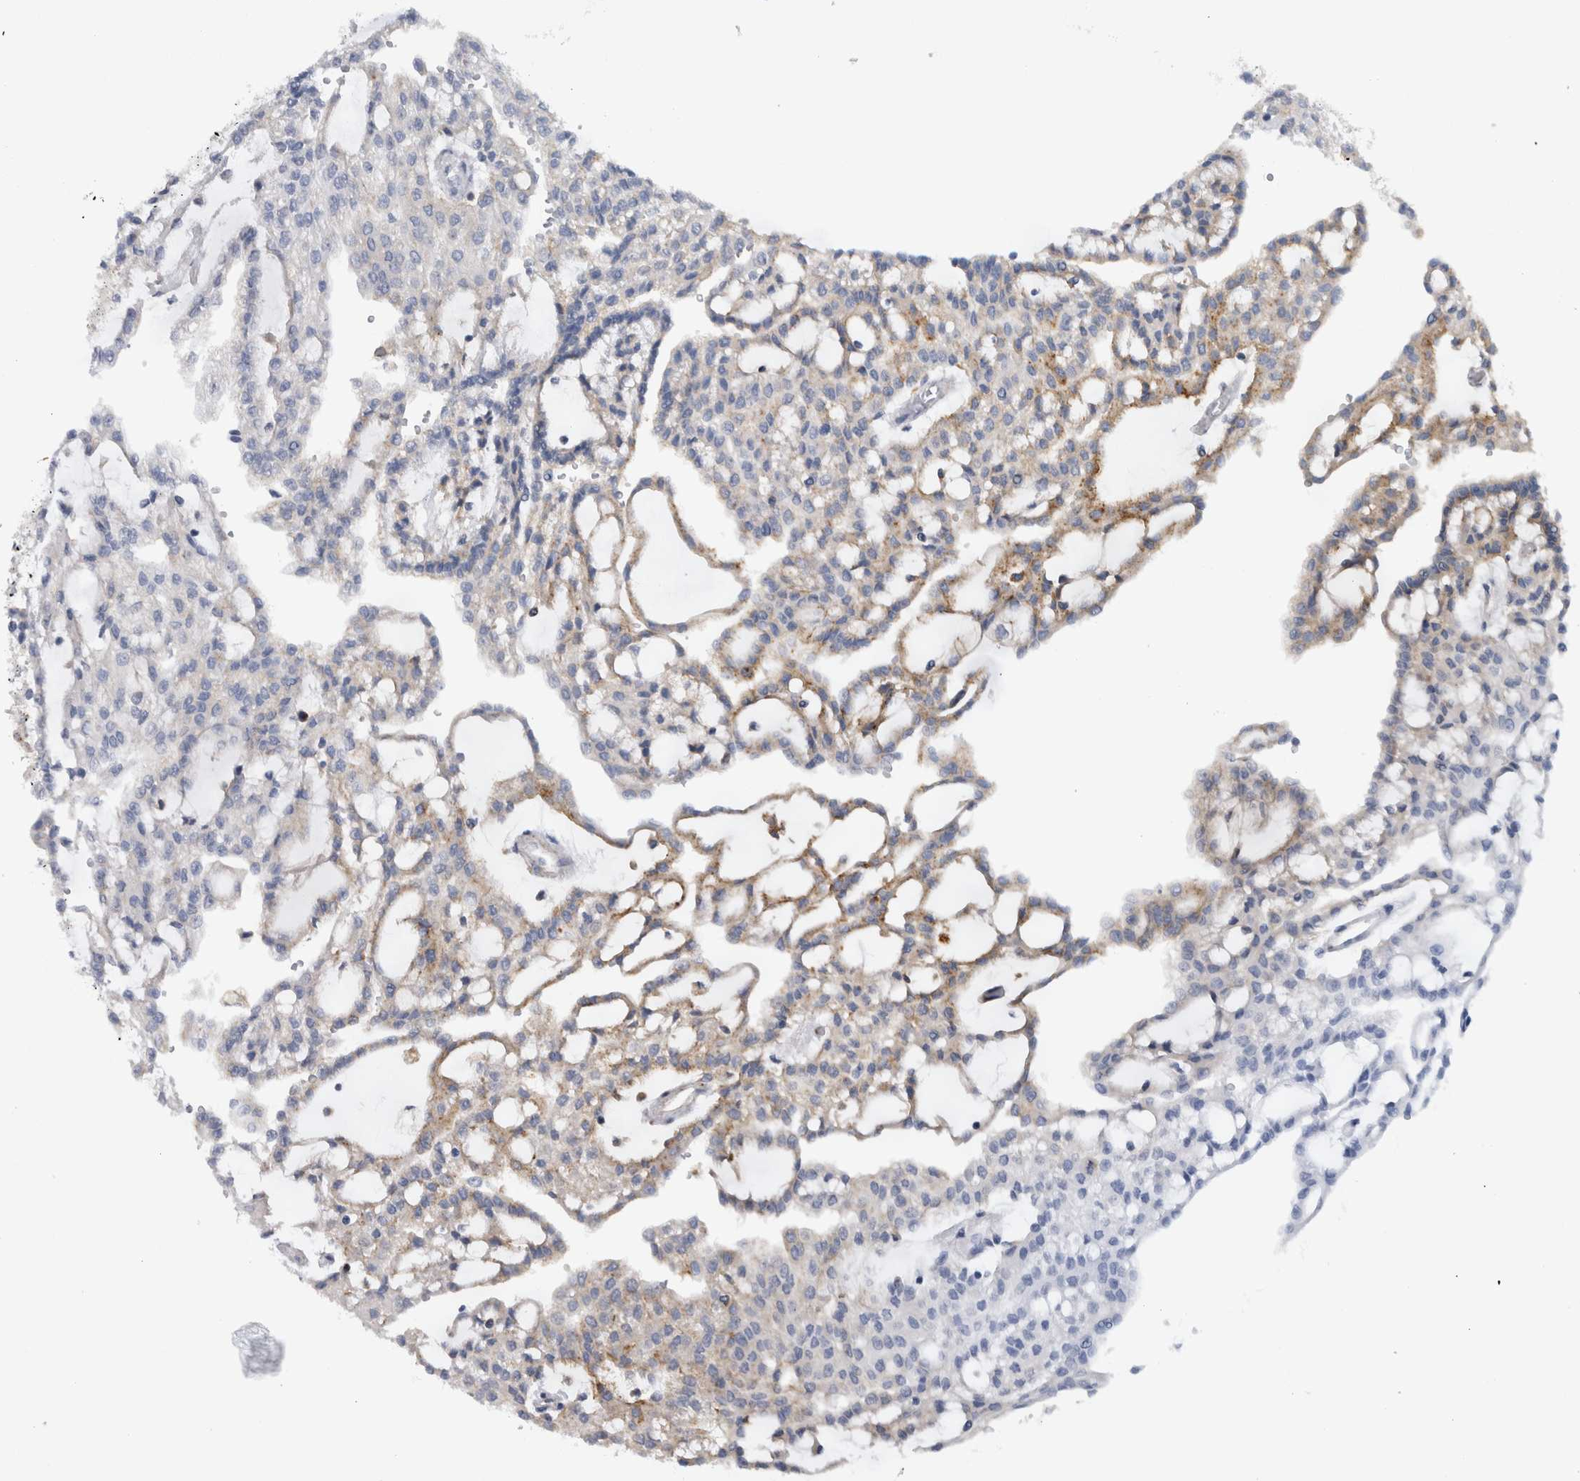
{"staining": {"intensity": "moderate", "quantity": "25%-75%", "location": "cytoplasmic/membranous"}, "tissue": "renal cancer", "cell_type": "Tumor cells", "image_type": "cancer", "snomed": [{"axis": "morphology", "description": "Adenocarcinoma, NOS"}, {"axis": "topography", "description": "Kidney"}], "caption": "Brown immunohistochemical staining in renal cancer (adenocarcinoma) reveals moderate cytoplasmic/membranous staining in about 25%-75% of tumor cells. The protein of interest is stained brown, and the nuclei are stained in blue (DAB (3,3'-diaminobenzidine) IHC with brightfield microscopy, high magnification).", "gene": "CD63", "patient": {"sex": "male", "age": 63}}